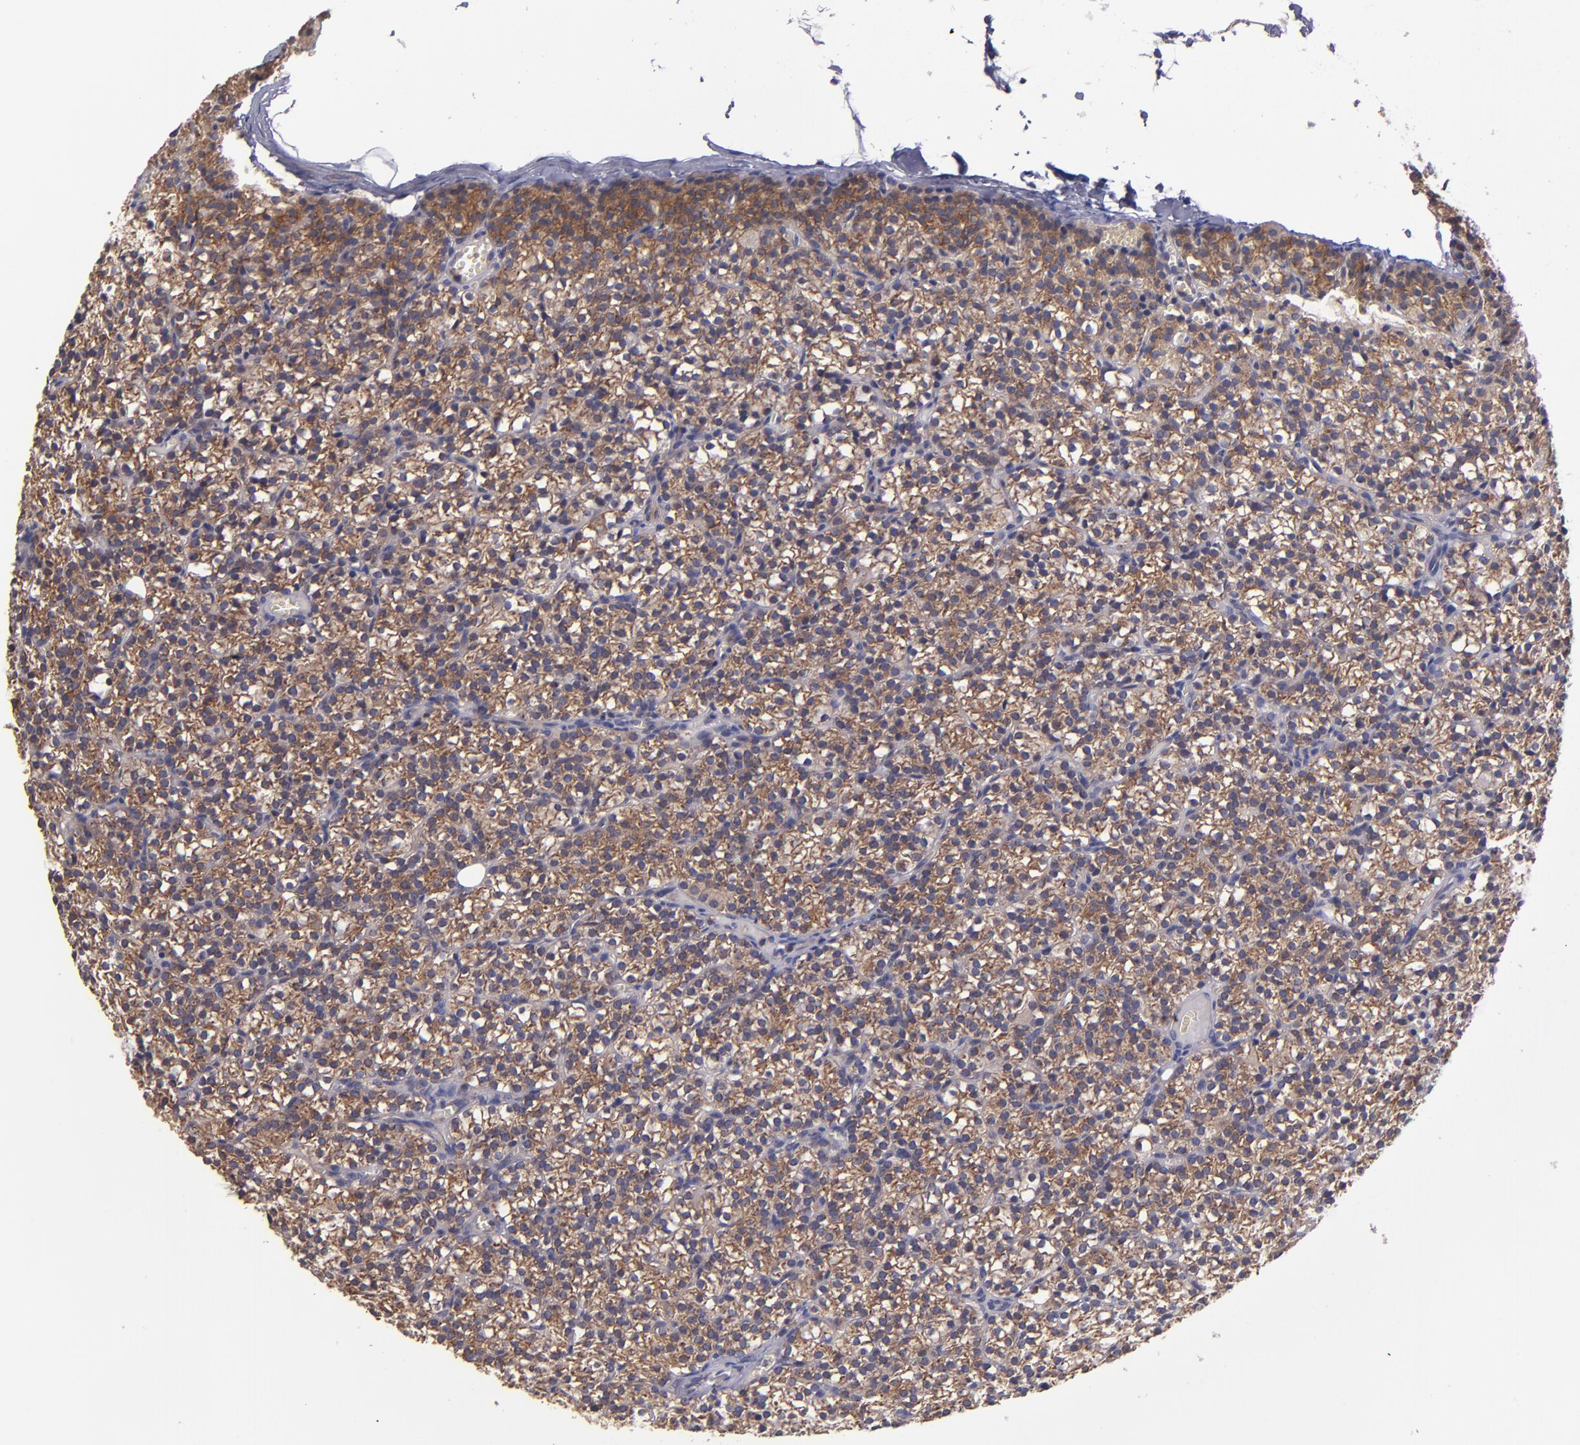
{"staining": {"intensity": "moderate", "quantity": ">75%", "location": "cytoplasmic/membranous"}, "tissue": "parathyroid gland", "cell_type": "Glandular cells", "image_type": "normal", "snomed": [{"axis": "morphology", "description": "Normal tissue, NOS"}, {"axis": "topography", "description": "Parathyroid gland"}], "caption": "Immunohistochemistry histopathology image of normal human parathyroid gland stained for a protein (brown), which reveals medium levels of moderate cytoplasmic/membranous staining in about >75% of glandular cells.", "gene": "EIF4ENIF1", "patient": {"sex": "female", "age": 17}}